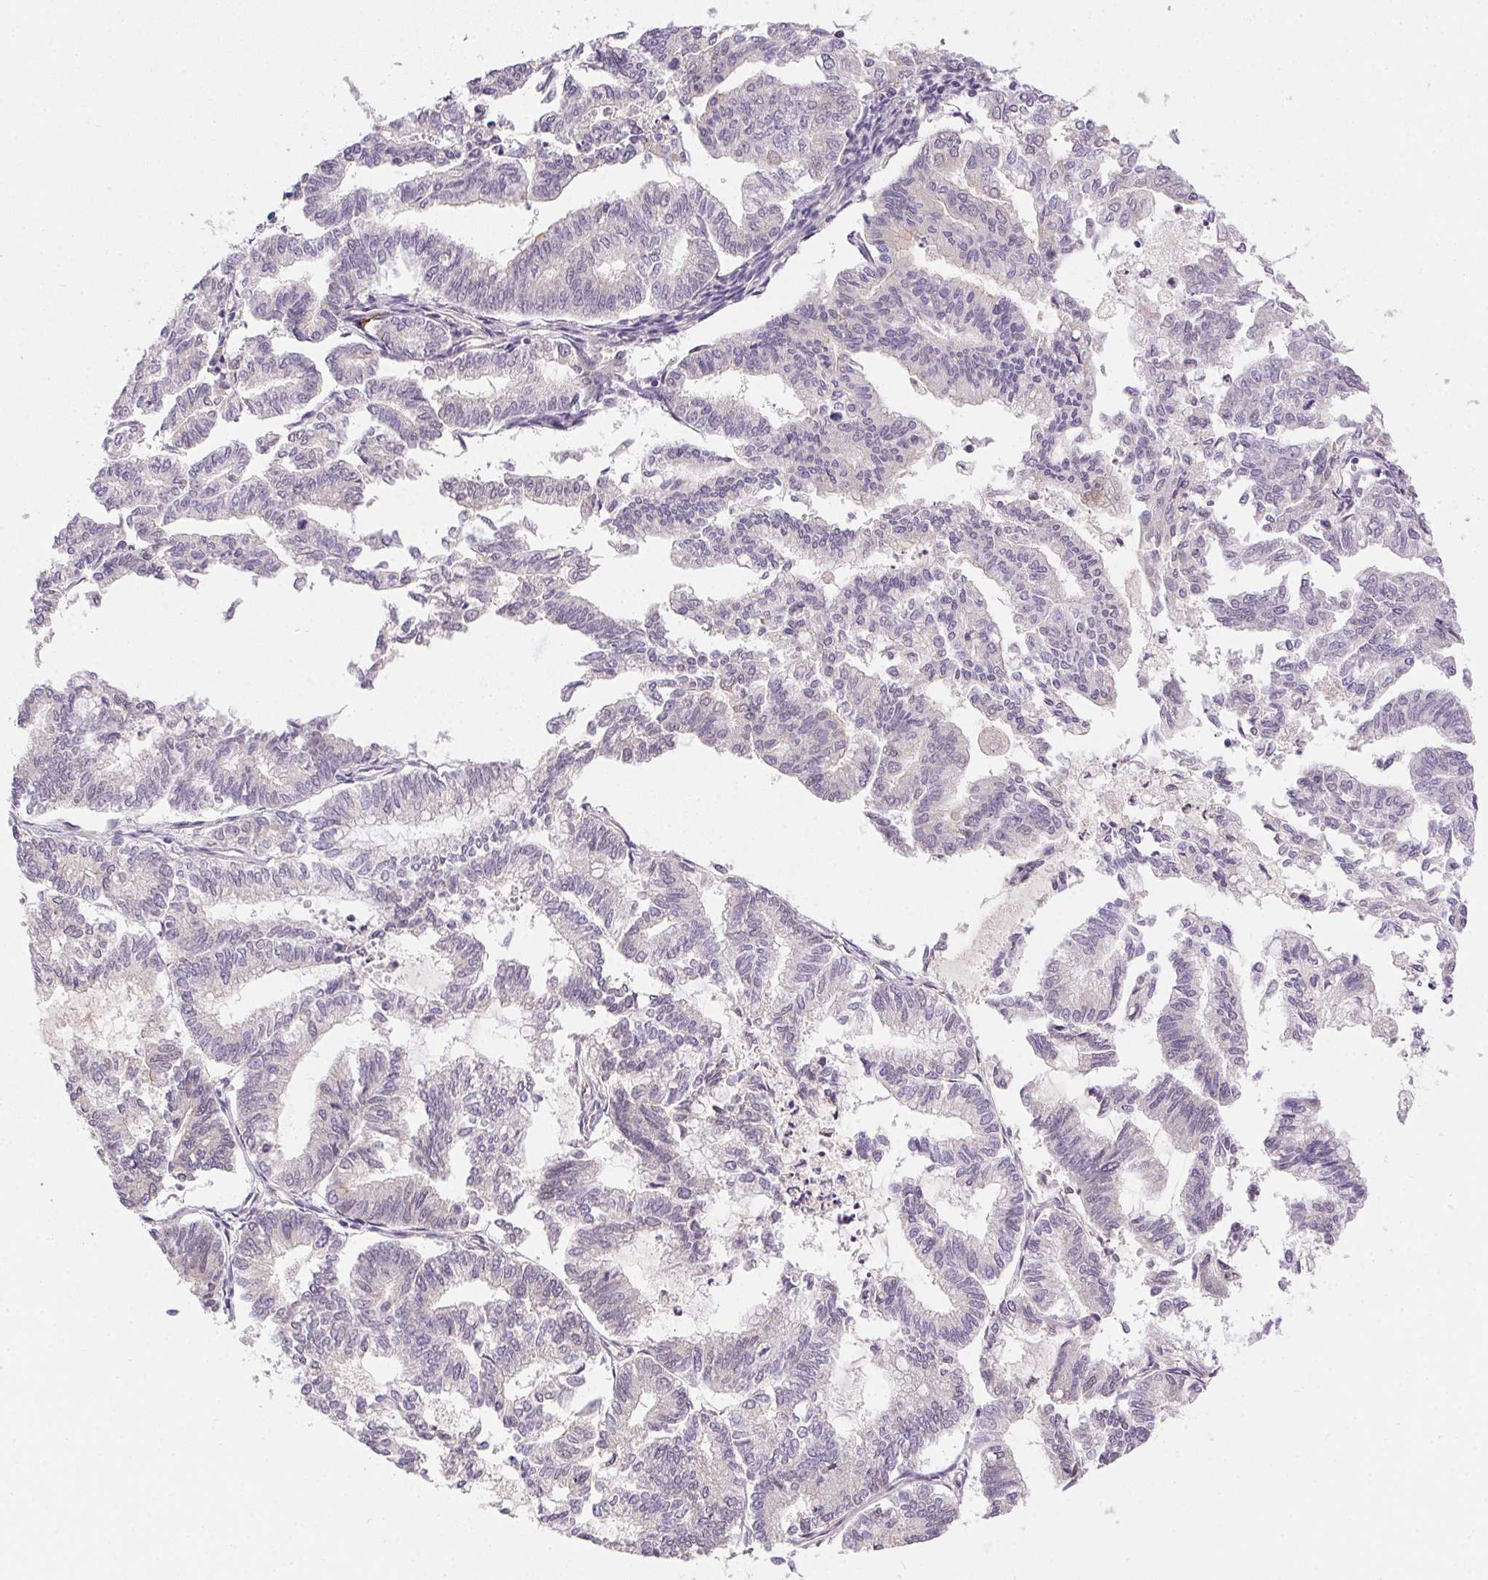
{"staining": {"intensity": "negative", "quantity": "none", "location": "none"}, "tissue": "endometrial cancer", "cell_type": "Tumor cells", "image_type": "cancer", "snomed": [{"axis": "morphology", "description": "Adenocarcinoma, NOS"}, {"axis": "topography", "description": "Endometrium"}], "caption": "IHC photomicrograph of neoplastic tissue: endometrial cancer stained with DAB (3,3'-diaminobenzidine) displays no significant protein staining in tumor cells. (Stains: DAB (3,3'-diaminobenzidine) immunohistochemistry (IHC) with hematoxylin counter stain, Microscopy: brightfield microscopy at high magnification).", "gene": "CFAP92", "patient": {"sex": "female", "age": 79}}